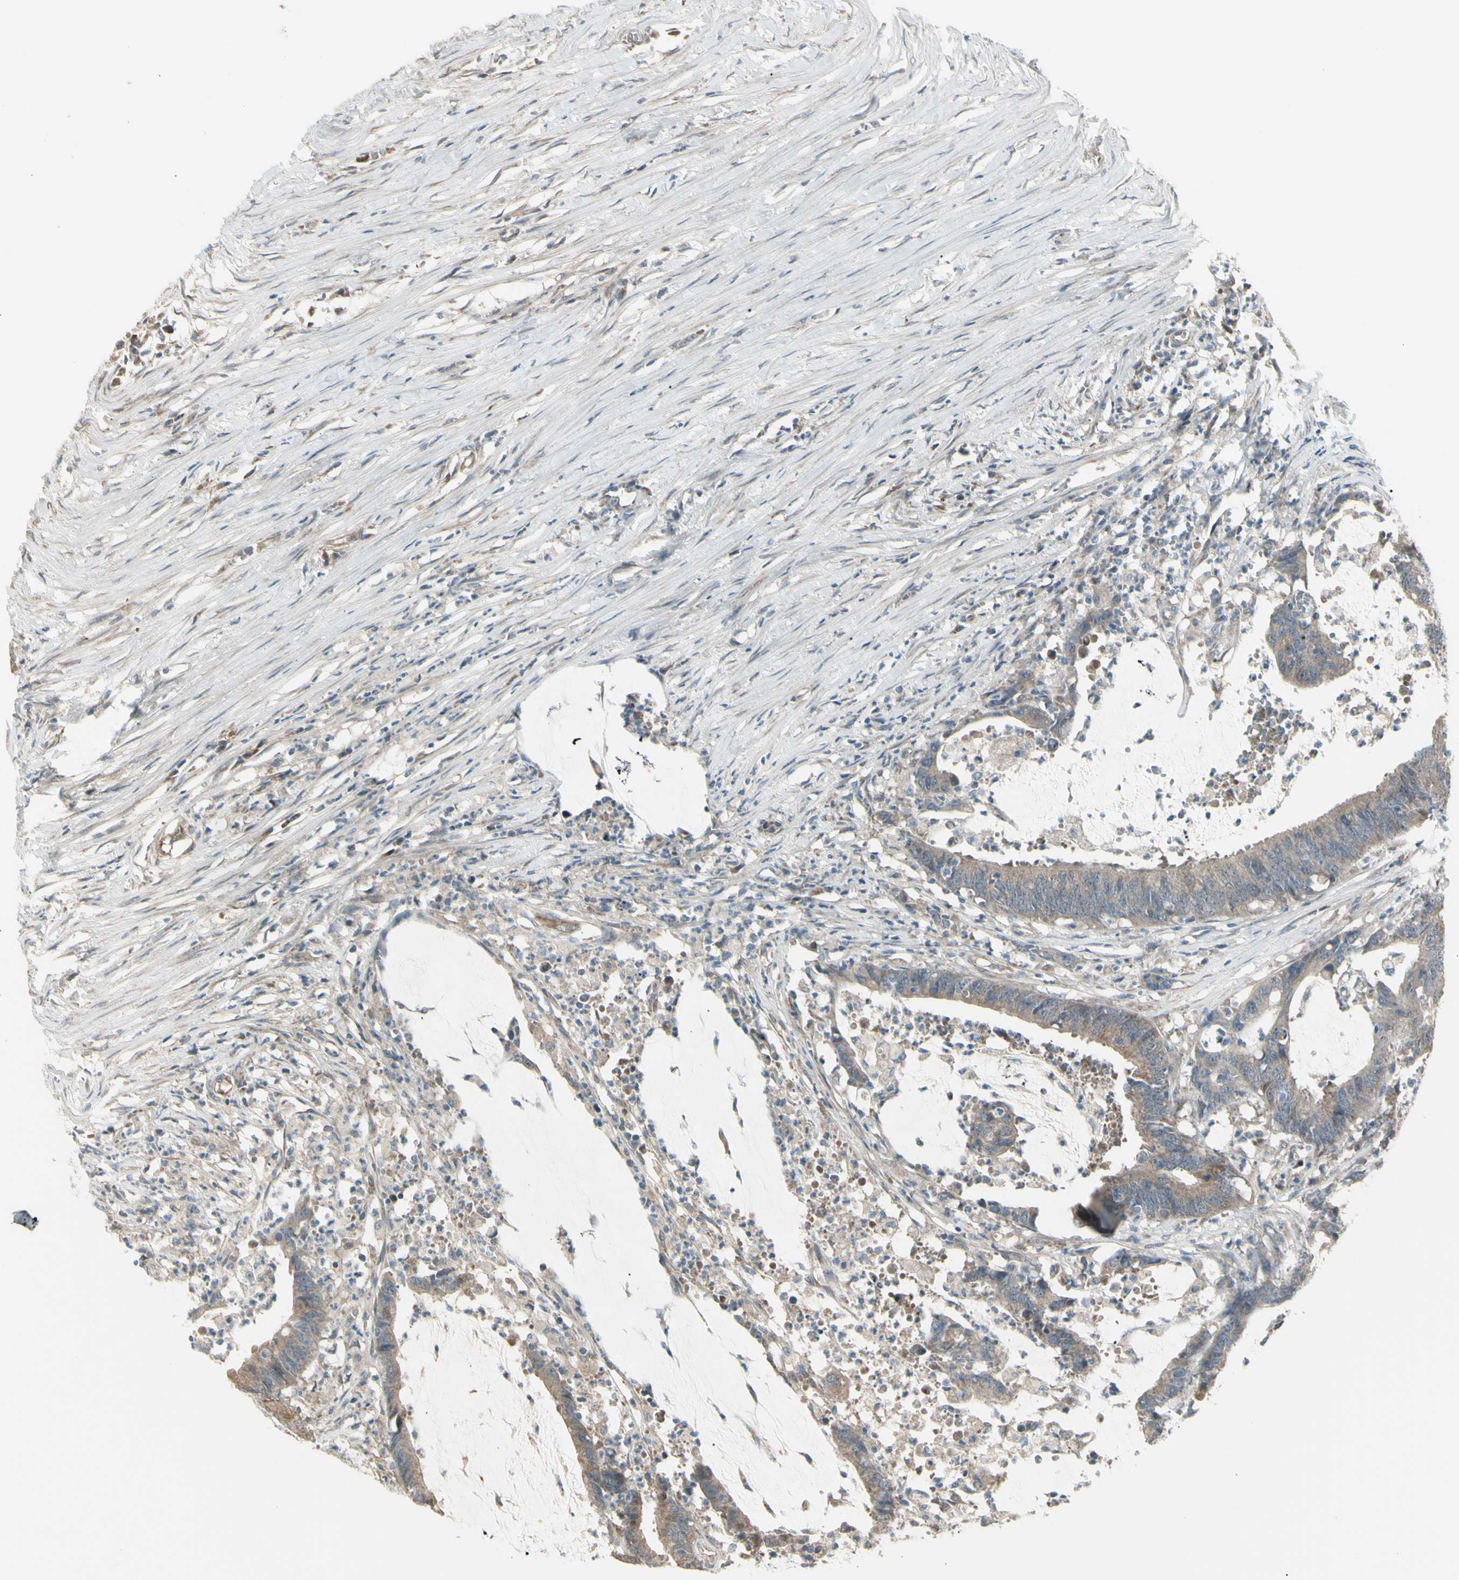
{"staining": {"intensity": "weak", "quantity": "25%-75%", "location": "cytoplasmic/membranous"}, "tissue": "colorectal cancer", "cell_type": "Tumor cells", "image_type": "cancer", "snomed": [{"axis": "morphology", "description": "Adenocarcinoma, NOS"}, {"axis": "topography", "description": "Rectum"}], "caption": "Colorectal adenocarcinoma stained for a protein (brown) shows weak cytoplasmic/membranous positive staining in approximately 25%-75% of tumor cells.", "gene": "NAXD", "patient": {"sex": "female", "age": 66}}